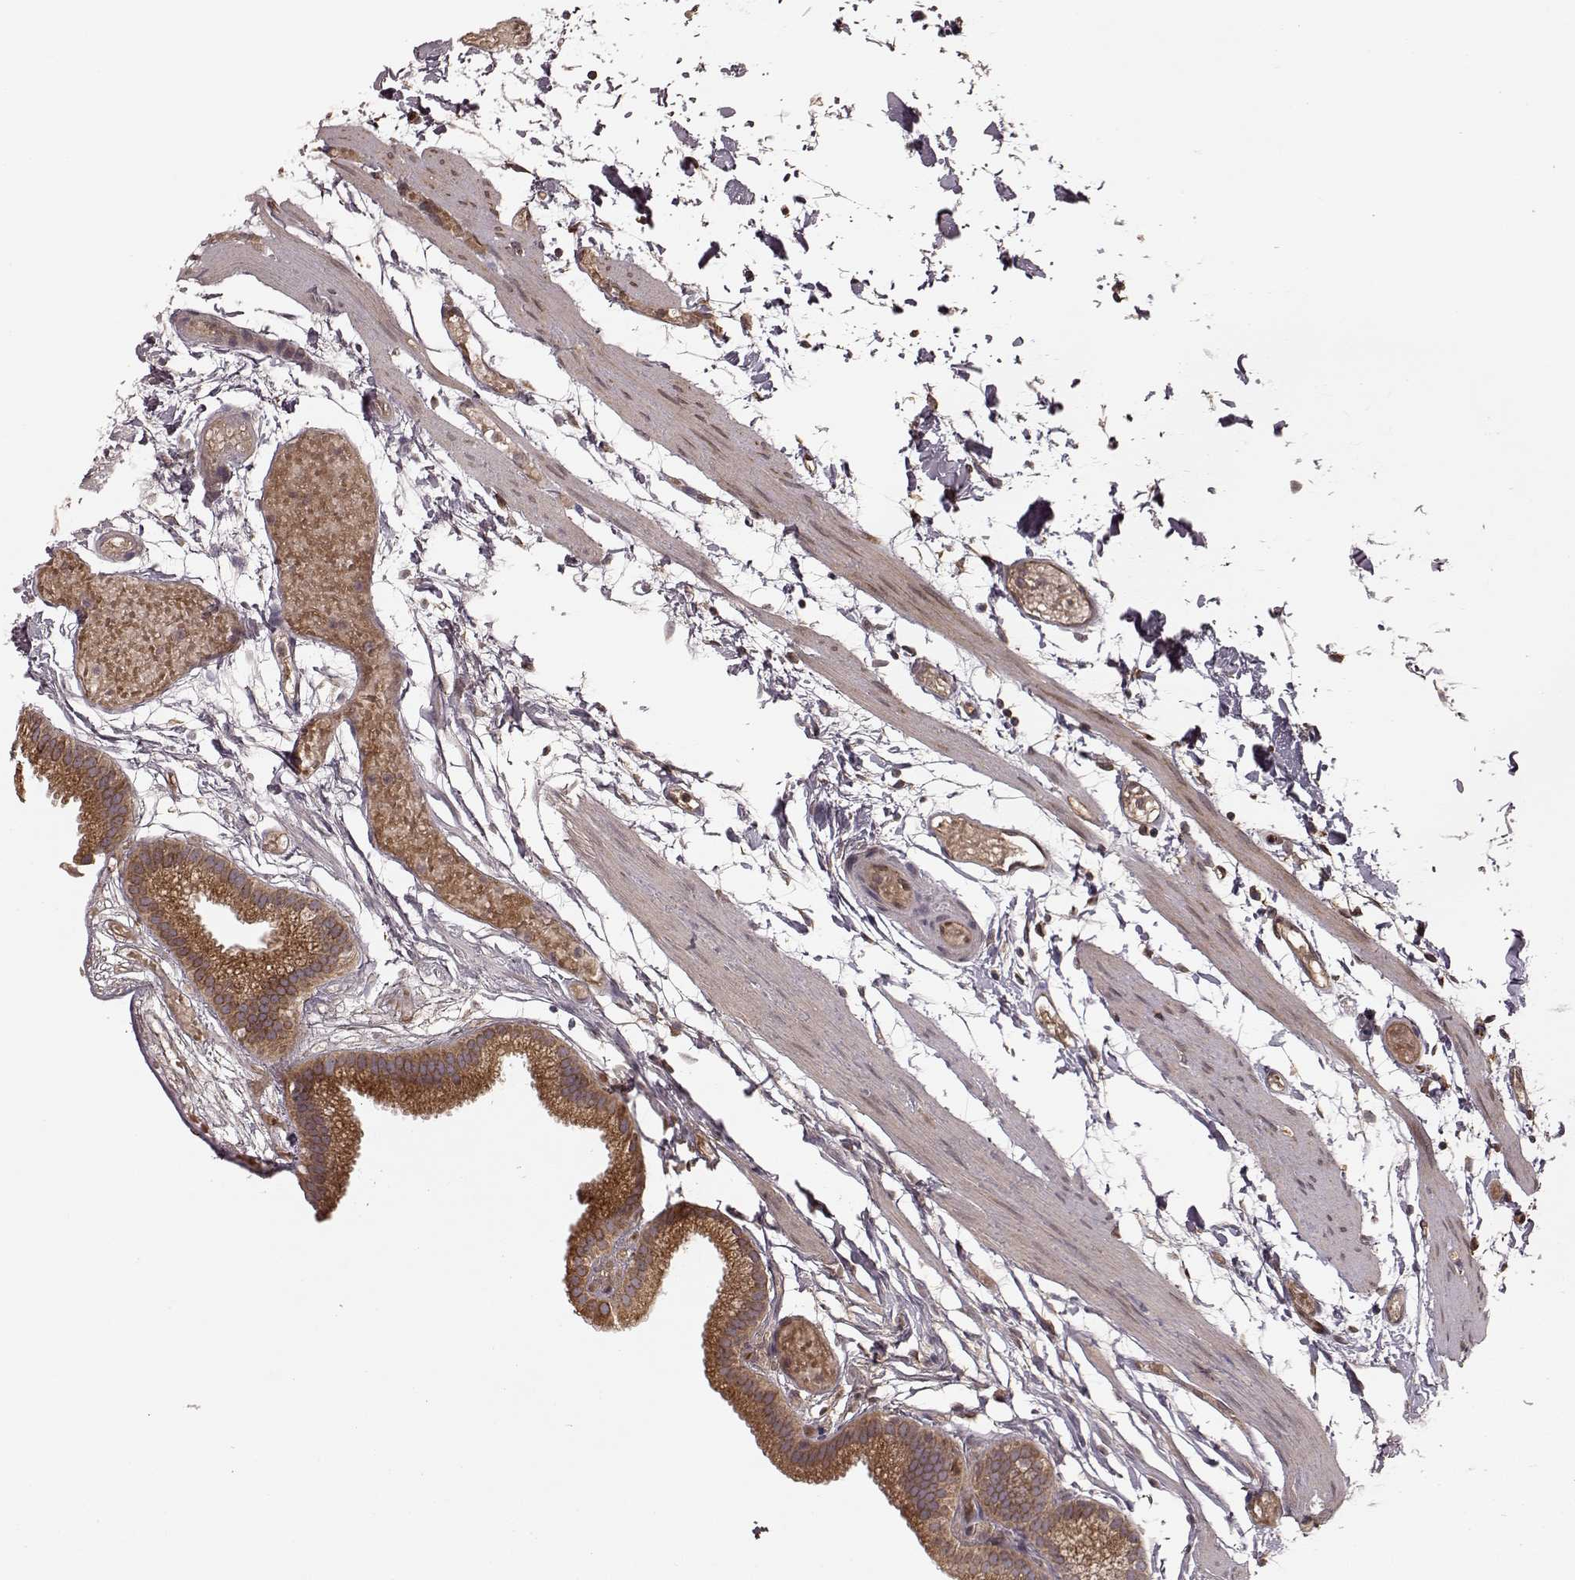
{"staining": {"intensity": "strong", "quantity": ">75%", "location": "cytoplasmic/membranous"}, "tissue": "gallbladder", "cell_type": "Glandular cells", "image_type": "normal", "snomed": [{"axis": "morphology", "description": "Normal tissue, NOS"}, {"axis": "topography", "description": "Gallbladder"}], "caption": "IHC staining of normal gallbladder, which demonstrates high levels of strong cytoplasmic/membranous positivity in approximately >75% of glandular cells indicating strong cytoplasmic/membranous protein positivity. The staining was performed using DAB (brown) for protein detection and nuclei were counterstained in hematoxylin (blue).", "gene": "AGPAT1", "patient": {"sex": "female", "age": 45}}